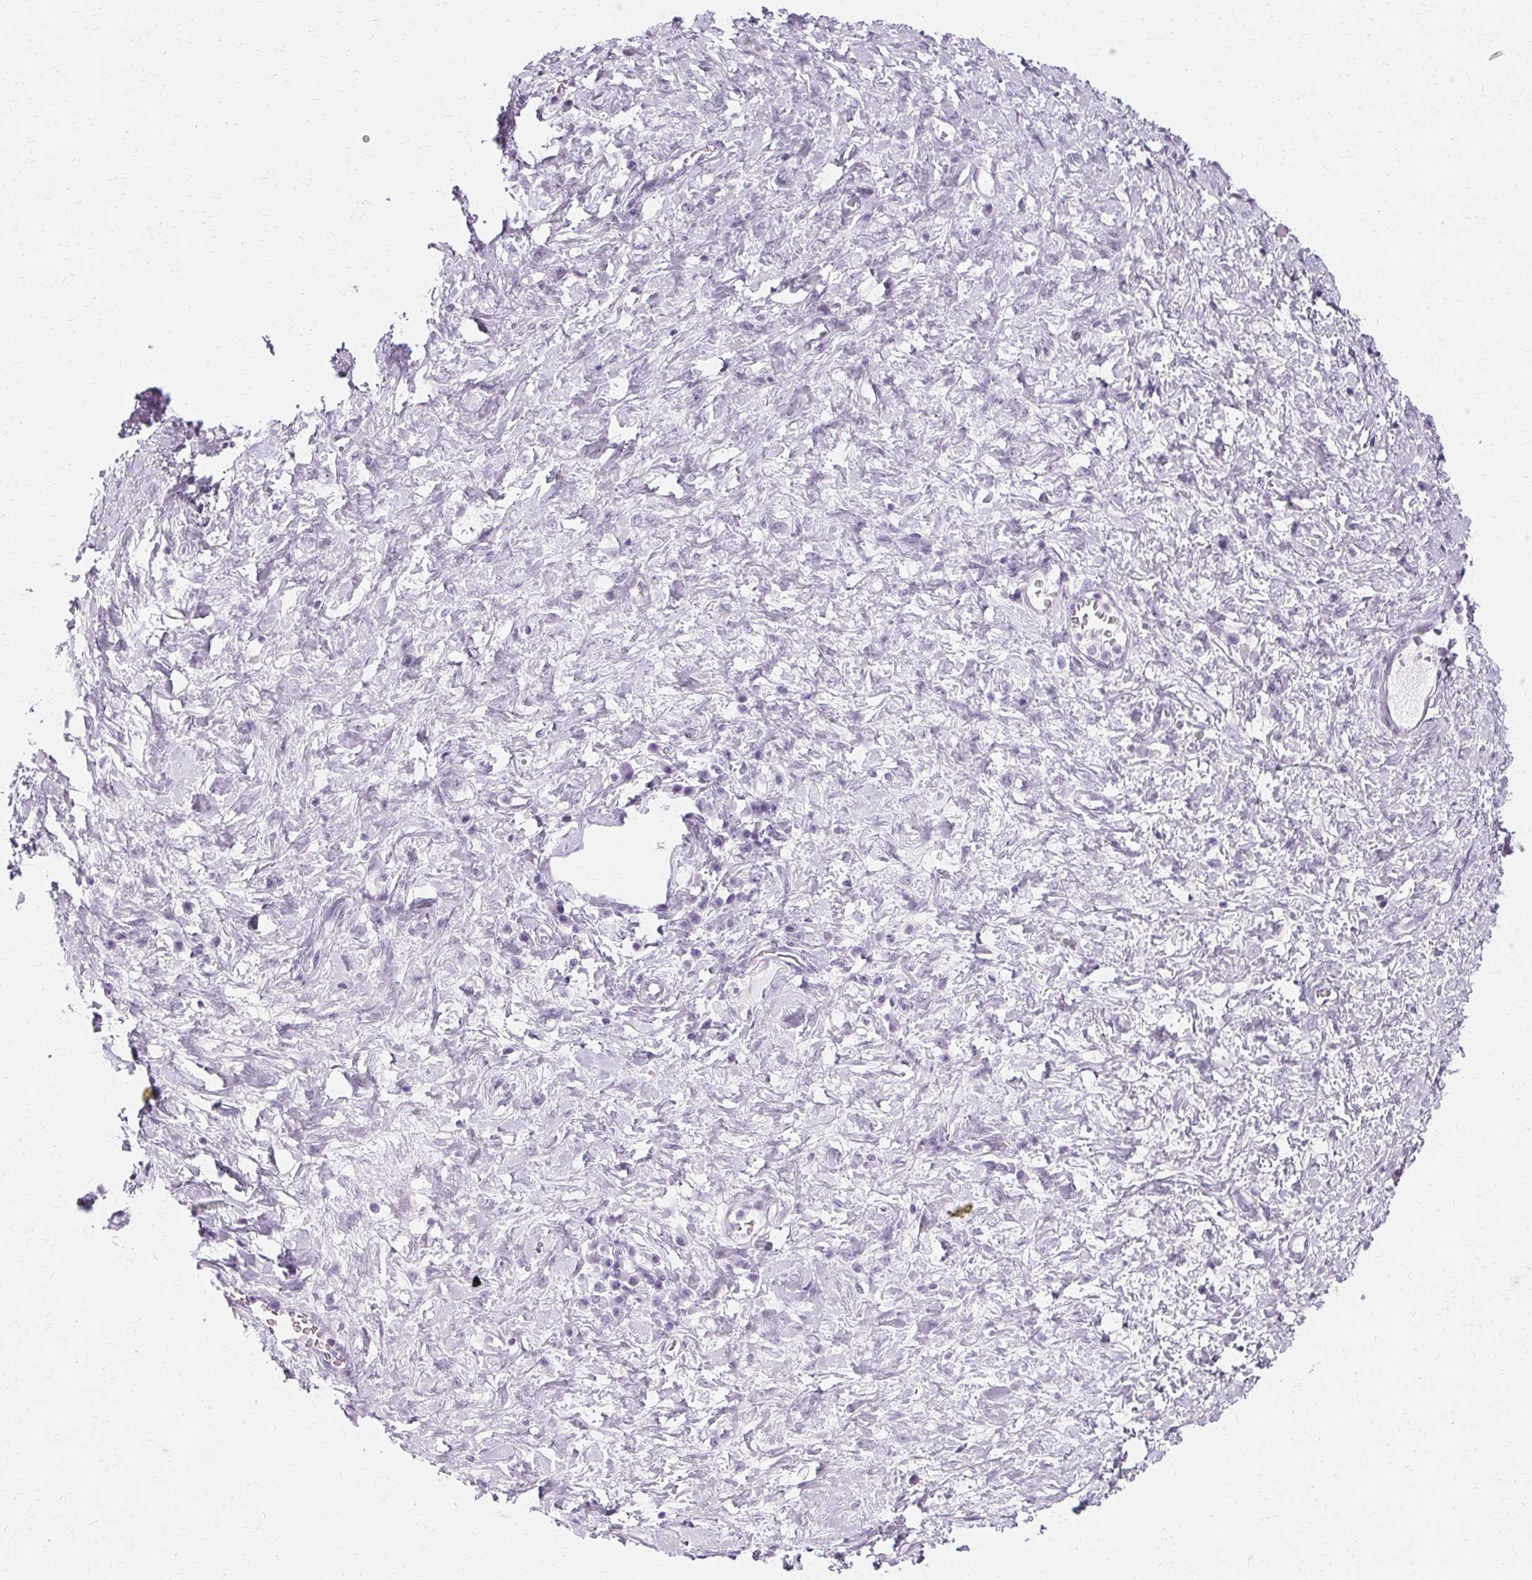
{"staining": {"intensity": "negative", "quantity": "none", "location": "none"}, "tissue": "stomach cancer", "cell_type": "Tumor cells", "image_type": "cancer", "snomed": [{"axis": "morphology", "description": "Normal tissue, NOS"}, {"axis": "morphology", "description": "Adenocarcinoma, NOS"}, {"axis": "topography", "description": "Stomach"}], "caption": "Tumor cells show no significant staining in stomach cancer. The staining is performed using DAB brown chromogen with nuclei counter-stained in using hematoxylin.", "gene": "KRT6C", "patient": {"sex": "female", "age": 64}}